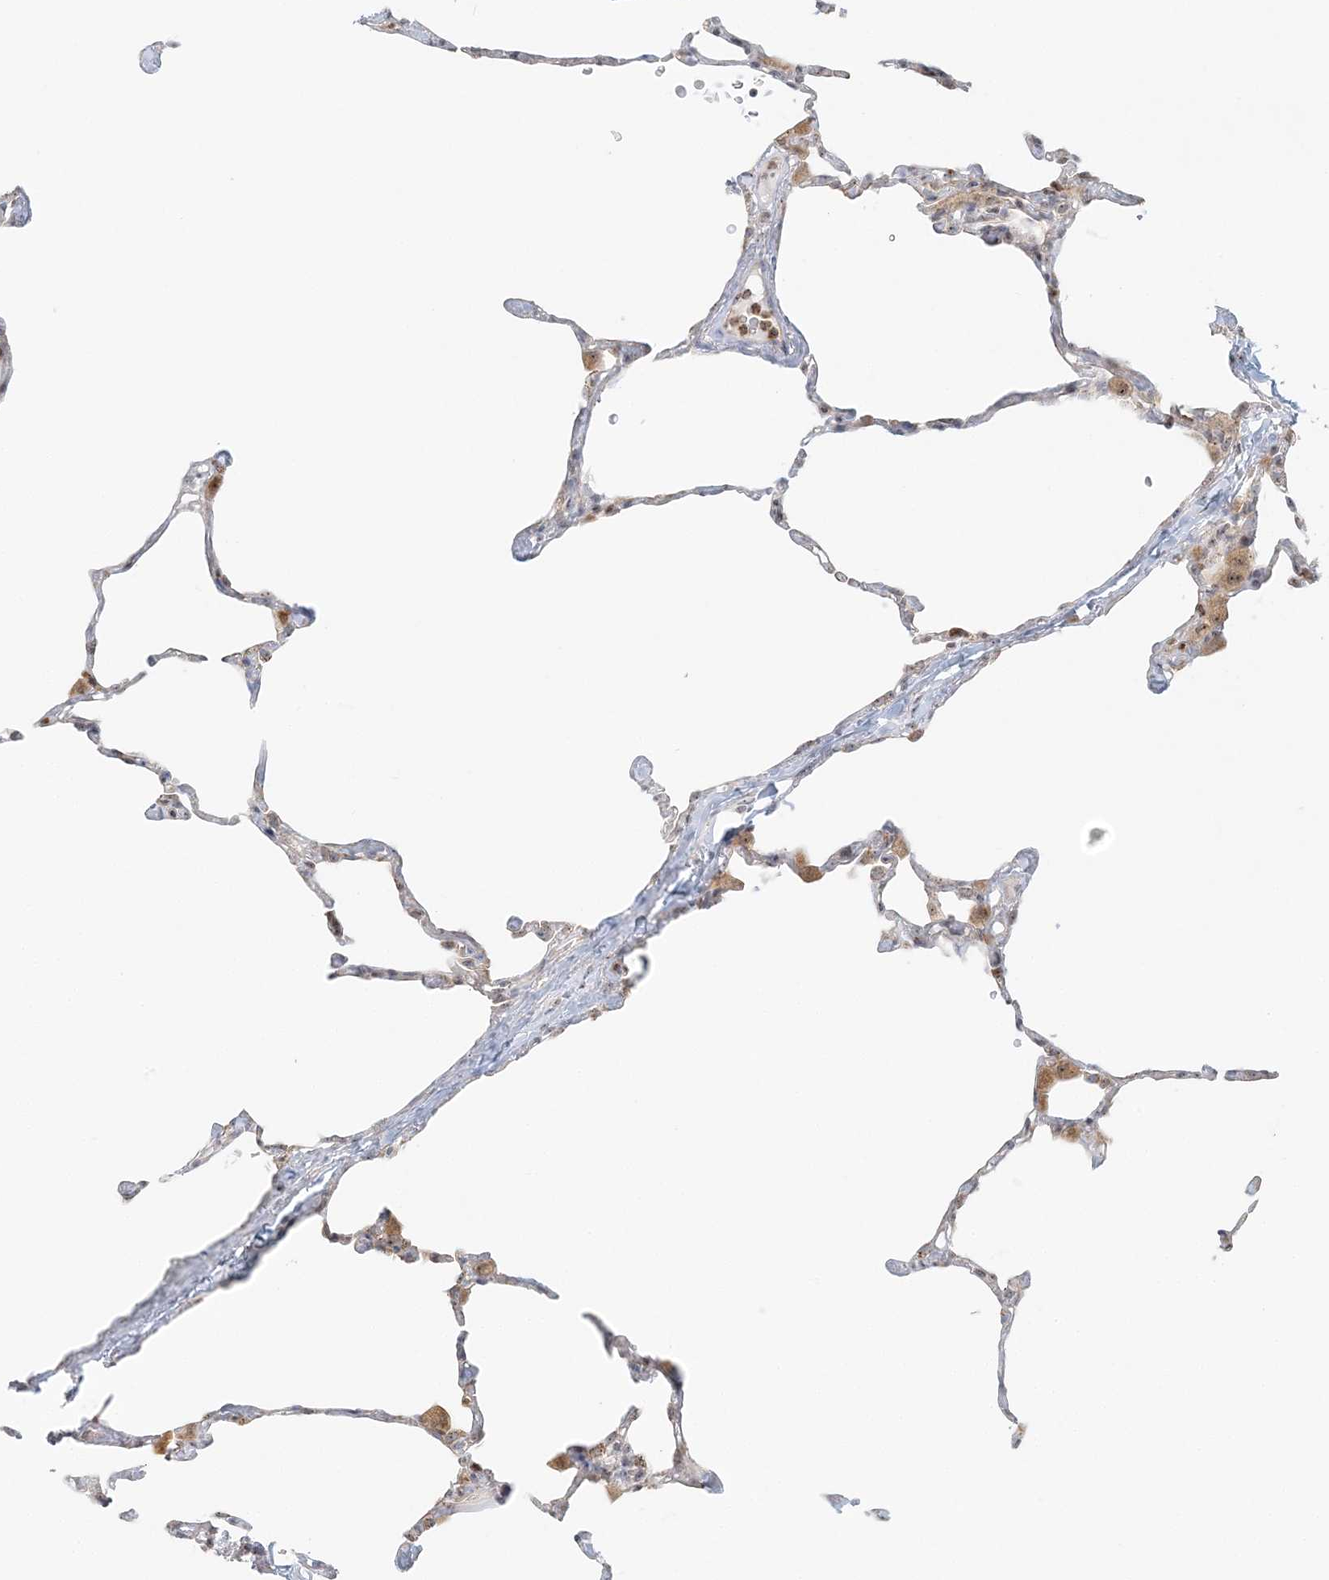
{"staining": {"intensity": "weak", "quantity": "<25%", "location": "nuclear"}, "tissue": "lung", "cell_type": "Alveolar cells", "image_type": "normal", "snomed": [{"axis": "morphology", "description": "Normal tissue, NOS"}, {"axis": "topography", "description": "Lung"}], "caption": "This is a micrograph of immunohistochemistry (IHC) staining of benign lung, which shows no positivity in alveolar cells.", "gene": "UBE2F", "patient": {"sex": "male", "age": 65}}